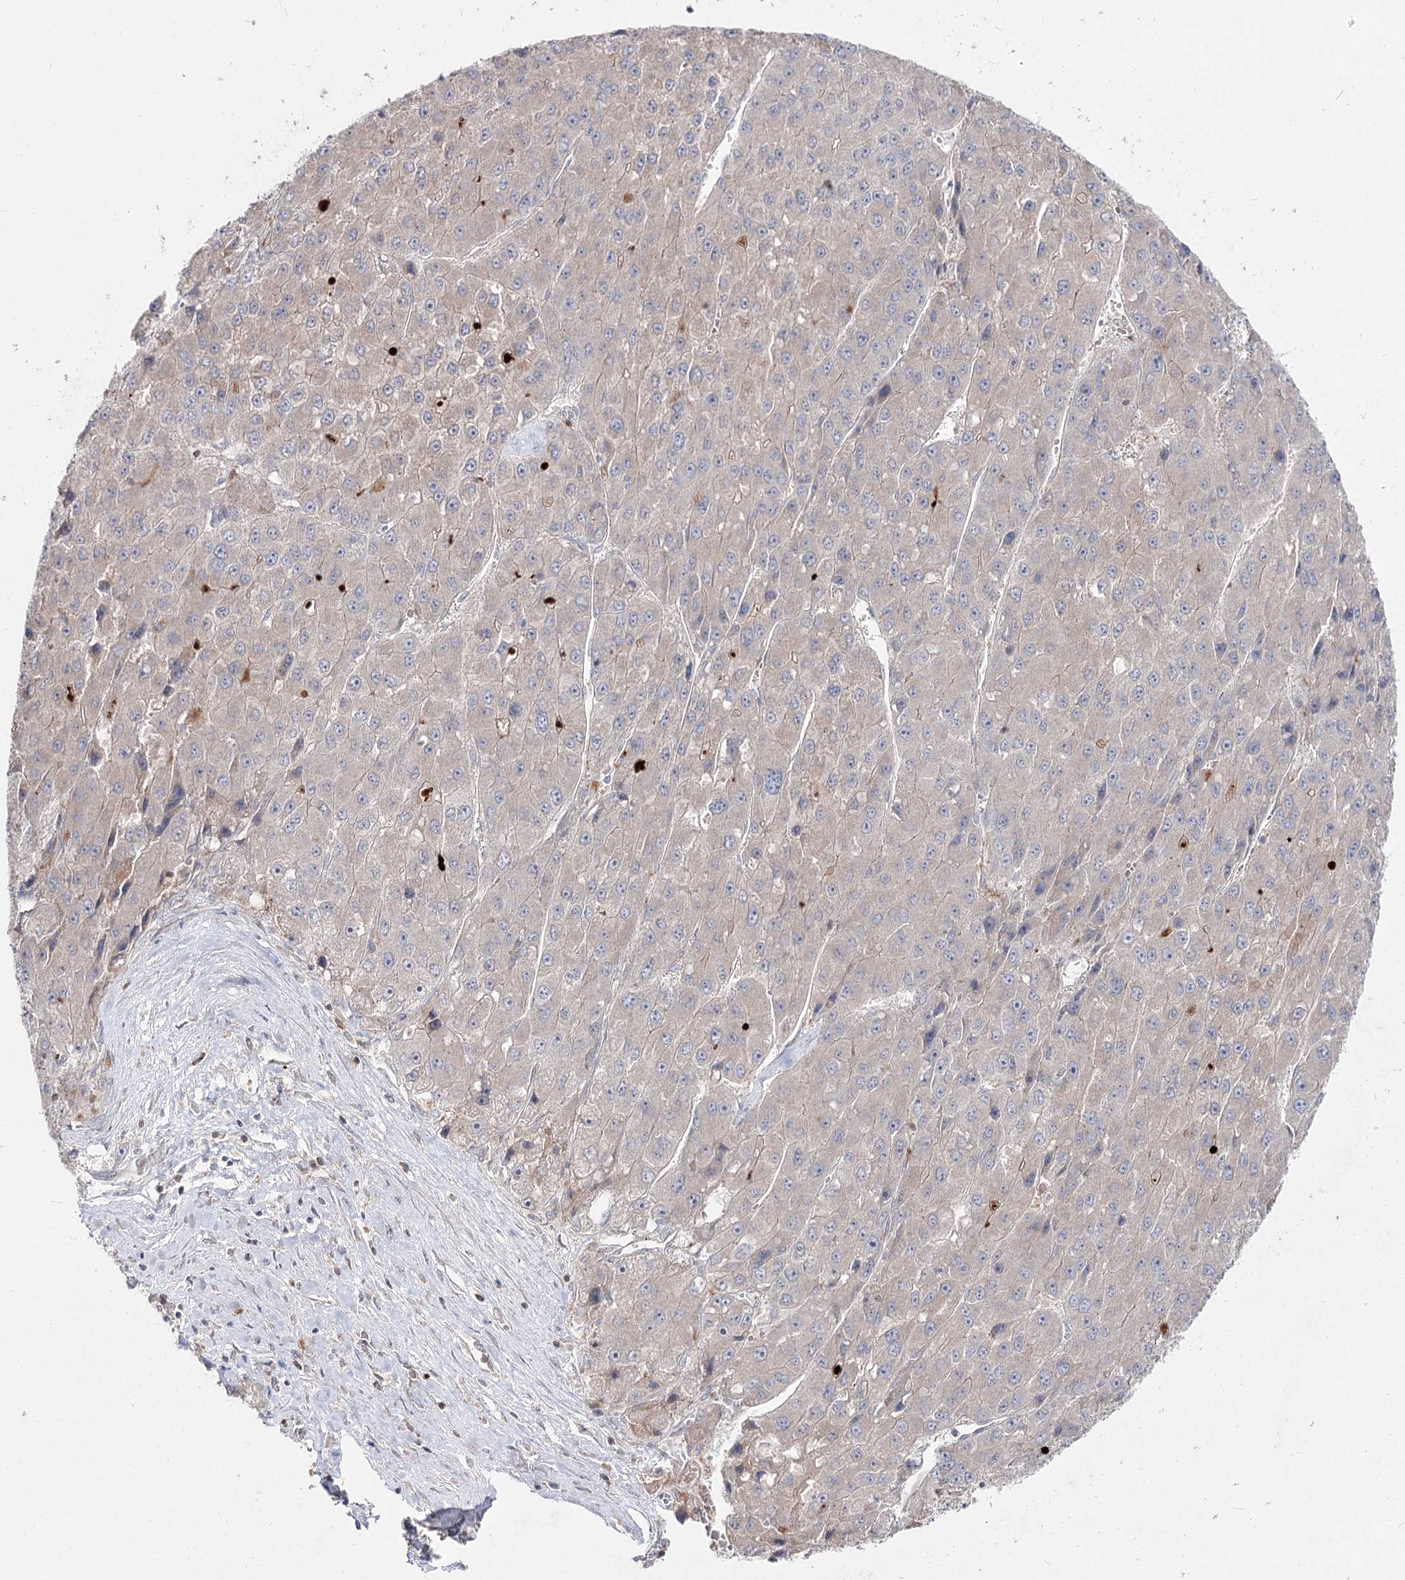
{"staining": {"intensity": "negative", "quantity": "none", "location": "none"}, "tissue": "liver cancer", "cell_type": "Tumor cells", "image_type": "cancer", "snomed": [{"axis": "morphology", "description": "Carcinoma, Hepatocellular, NOS"}, {"axis": "topography", "description": "Liver"}], "caption": "The micrograph demonstrates no significant expression in tumor cells of hepatocellular carcinoma (liver). The staining is performed using DAB (3,3'-diaminobenzidine) brown chromogen with nuclei counter-stained in using hematoxylin.", "gene": "CIB2", "patient": {"sex": "female", "age": 73}}